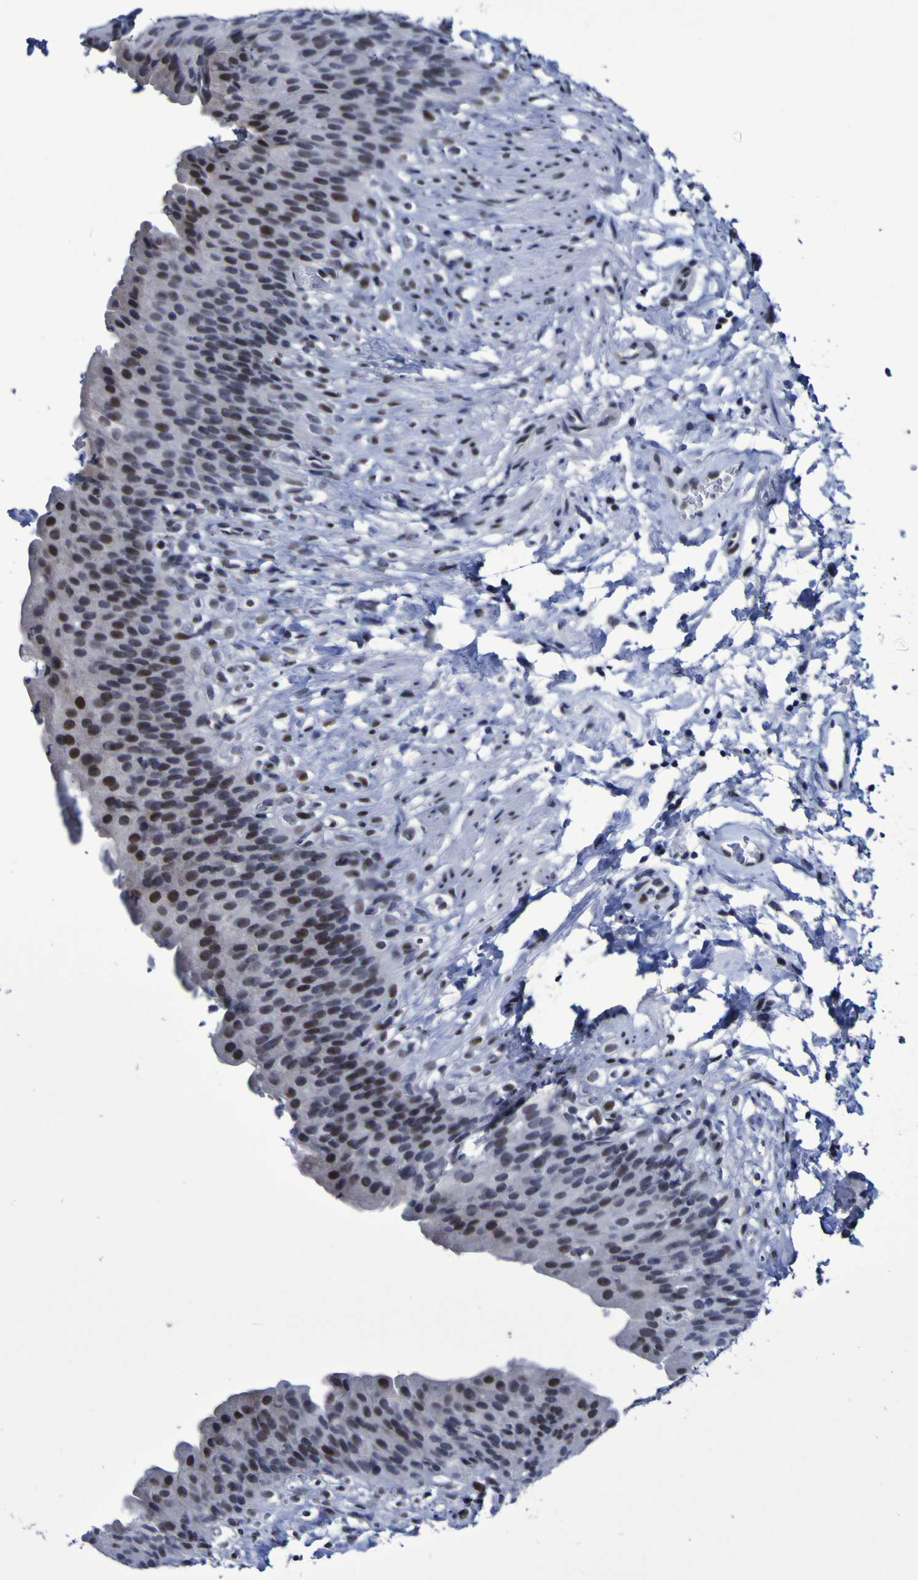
{"staining": {"intensity": "moderate", "quantity": "25%-75%", "location": "nuclear"}, "tissue": "urinary bladder", "cell_type": "Urothelial cells", "image_type": "normal", "snomed": [{"axis": "morphology", "description": "Normal tissue, NOS"}, {"axis": "topography", "description": "Urinary bladder"}], "caption": "Urinary bladder stained for a protein displays moderate nuclear positivity in urothelial cells. (brown staining indicates protein expression, while blue staining denotes nuclei).", "gene": "MBD3", "patient": {"sex": "female", "age": 79}}